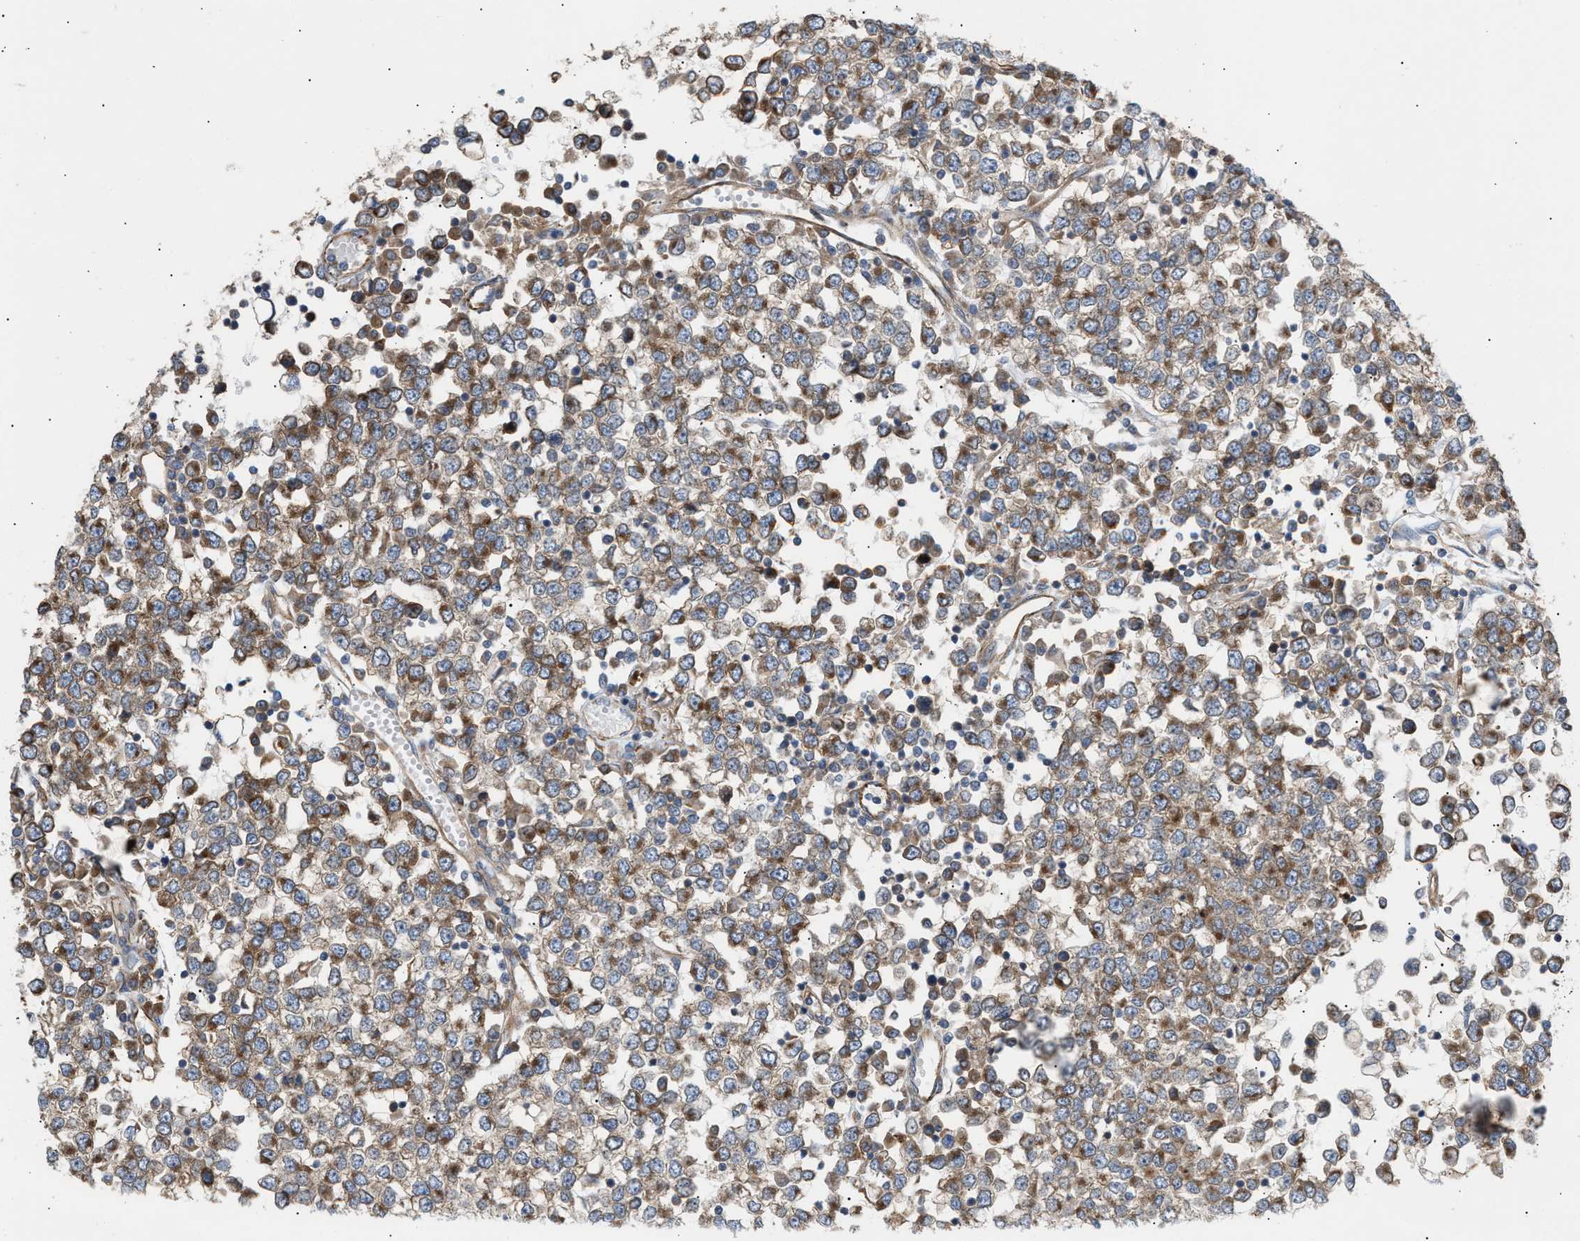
{"staining": {"intensity": "weak", "quantity": "25%-75%", "location": "cytoplasmic/membranous"}, "tissue": "testis cancer", "cell_type": "Tumor cells", "image_type": "cancer", "snomed": [{"axis": "morphology", "description": "Seminoma, NOS"}, {"axis": "topography", "description": "Testis"}], "caption": "The micrograph demonstrates immunohistochemical staining of testis seminoma. There is weak cytoplasmic/membranous staining is appreciated in approximately 25%-75% of tumor cells. The staining is performed using DAB brown chromogen to label protein expression. The nuclei are counter-stained blue using hematoxylin.", "gene": "EPS15L1", "patient": {"sex": "male", "age": 65}}